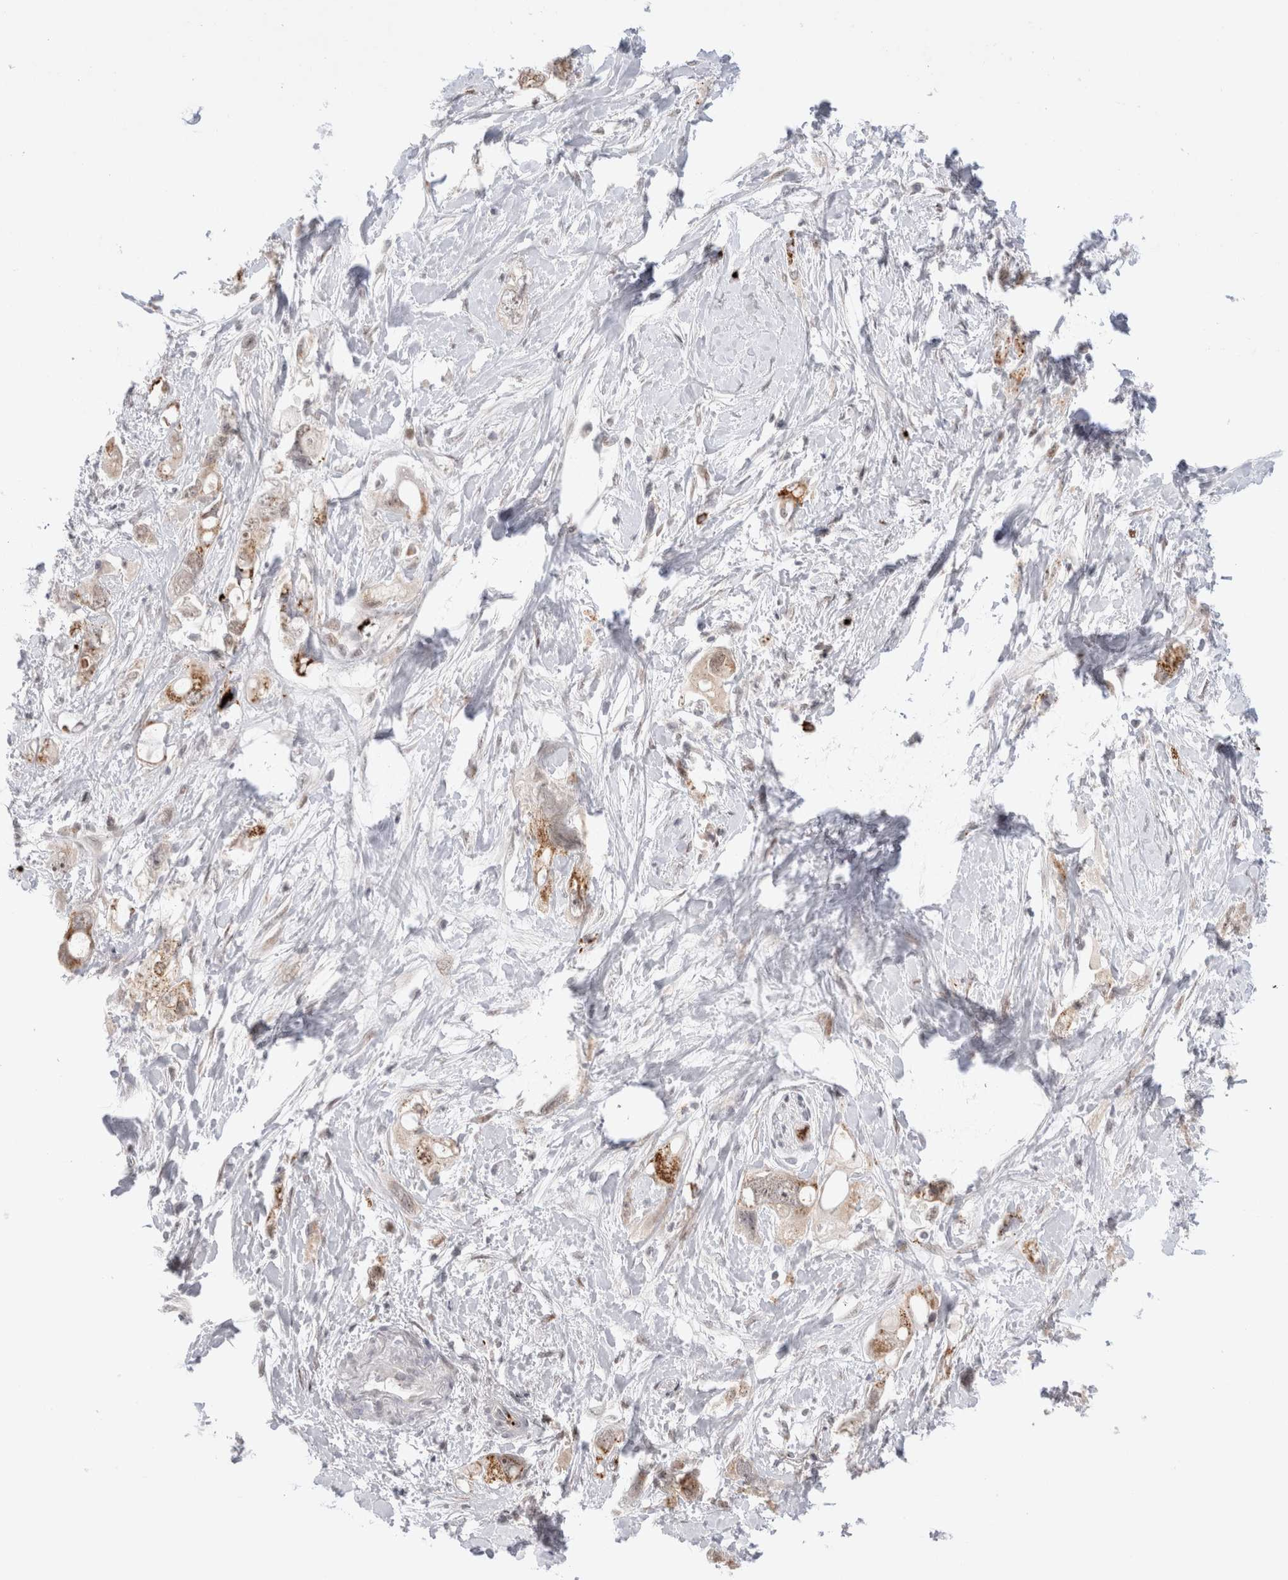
{"staining": {"intensity": "weak", "quantity": ">75%", "location": "cytoplasmic/membranous"}, "tissue": "pancreatic cancer", "cell_type": "Tumor cells", "image_type": "cancer", "snomed": [{"axis": "morphology", "description": "Adenocarcinoma, NOS"}, {"axis": "topography", "description": "Pancreas"}], "caption": "The micrograph reveals staining of pancreatic adenocarcinoma, revealing weak cytoplasmic/membranous protein positivity (brown color) within tumor cells. (Stains: DAB in brown, nuclei in blue, Microscopy: brightfield microscopy at high magnification).", "gene": "VPS28", "patient": {"sex": "female", "age": 56}}